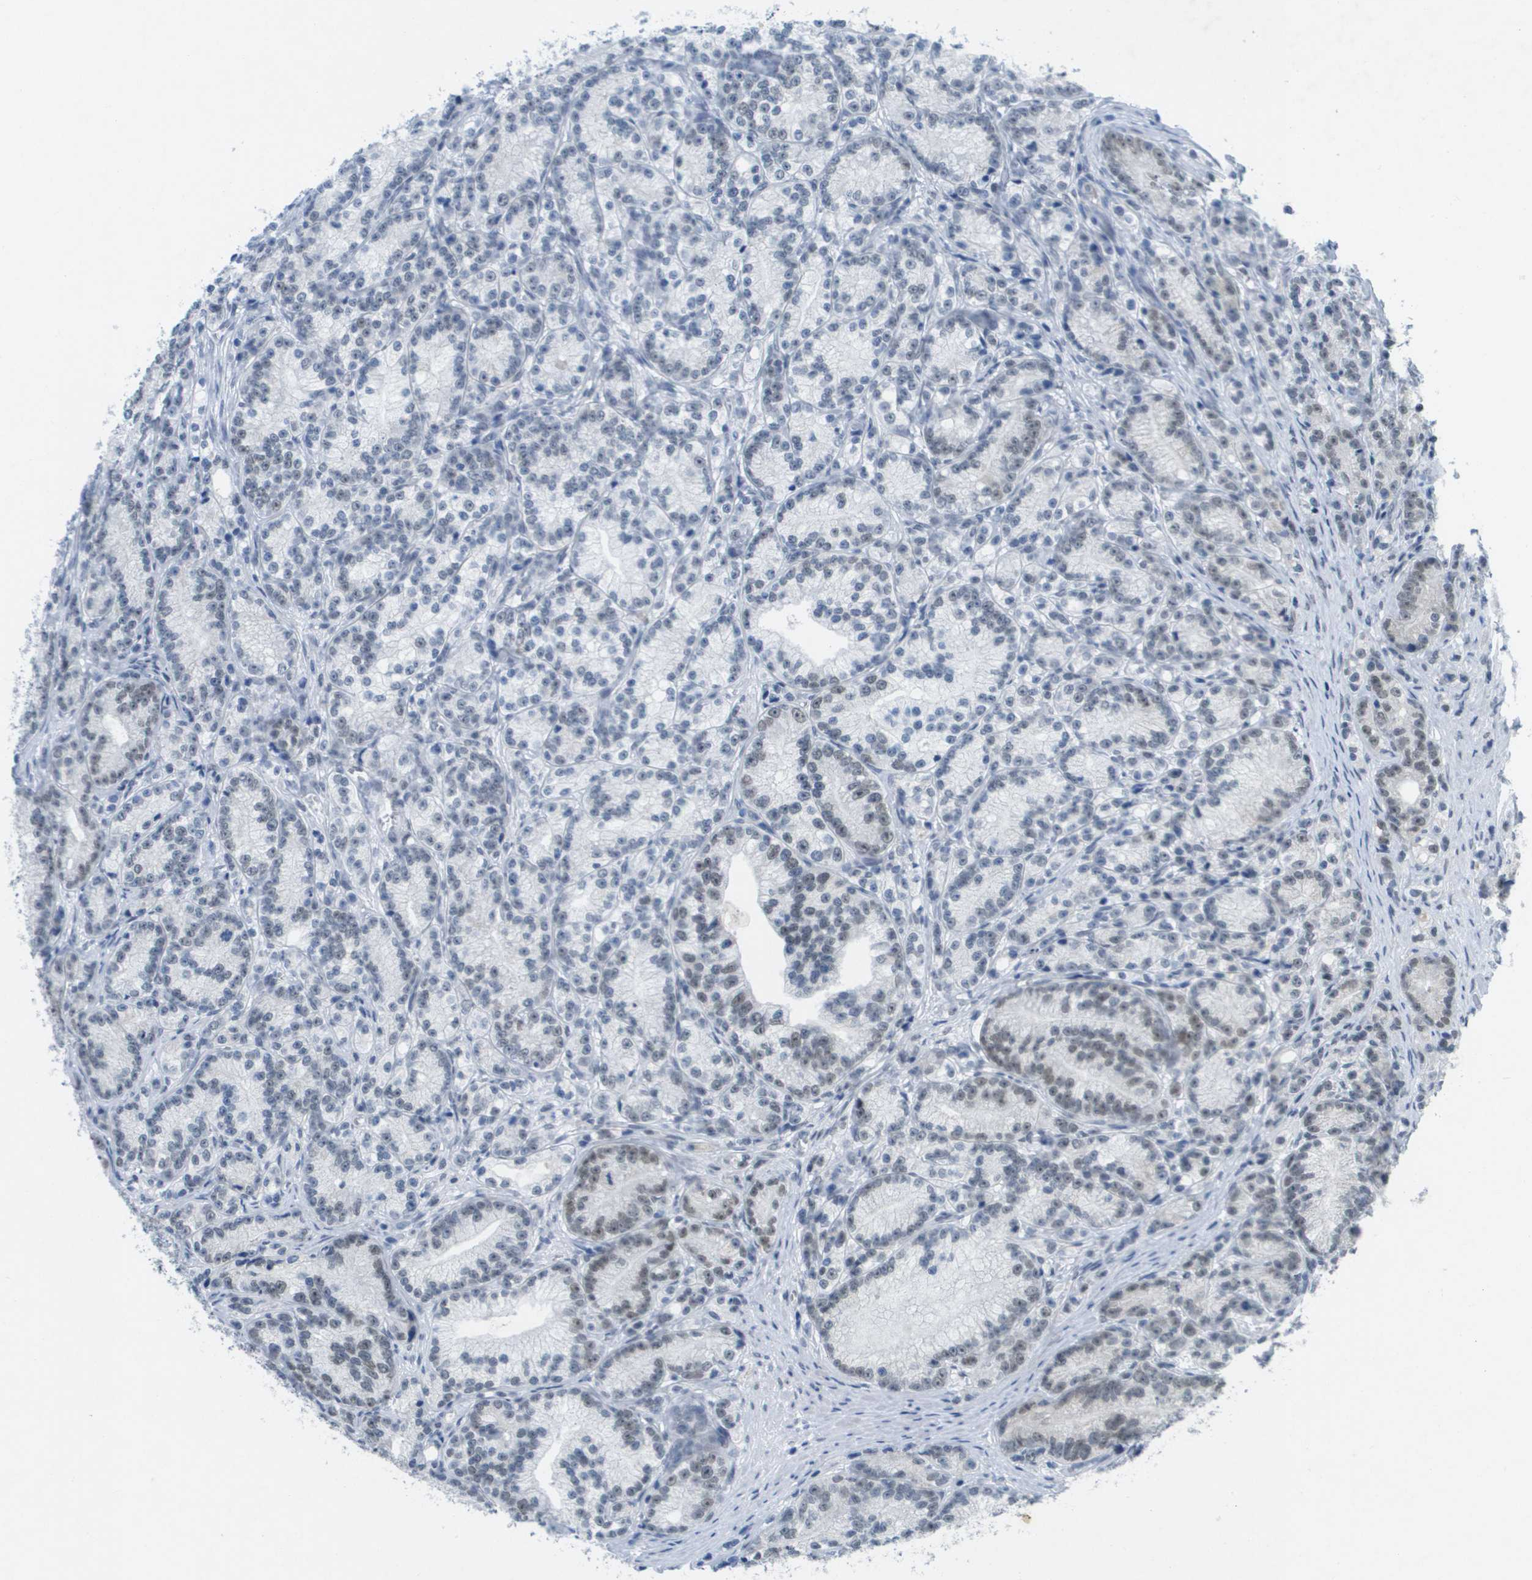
{"staining": {"intensity": "weak", "quantity": "25%-75%", "location": "nuclear"}, "tissue": "prostate cancer", "cell_type": "Tumor cells", "image_type": "cancer", "snomed": [{"axis": "morphology", "description": "Adenocarcinoma, Low grade"}, {"axis": "topography", "description": "Prostate"}], "caption": "Protein expression analysis of human low-grade adenocarcinoma (prostate) reveals weak nuclear staining in about 25%-75% of tumor cells.", "gene": "TP53RK", "patient": {"sex": "male", "age": 89}}